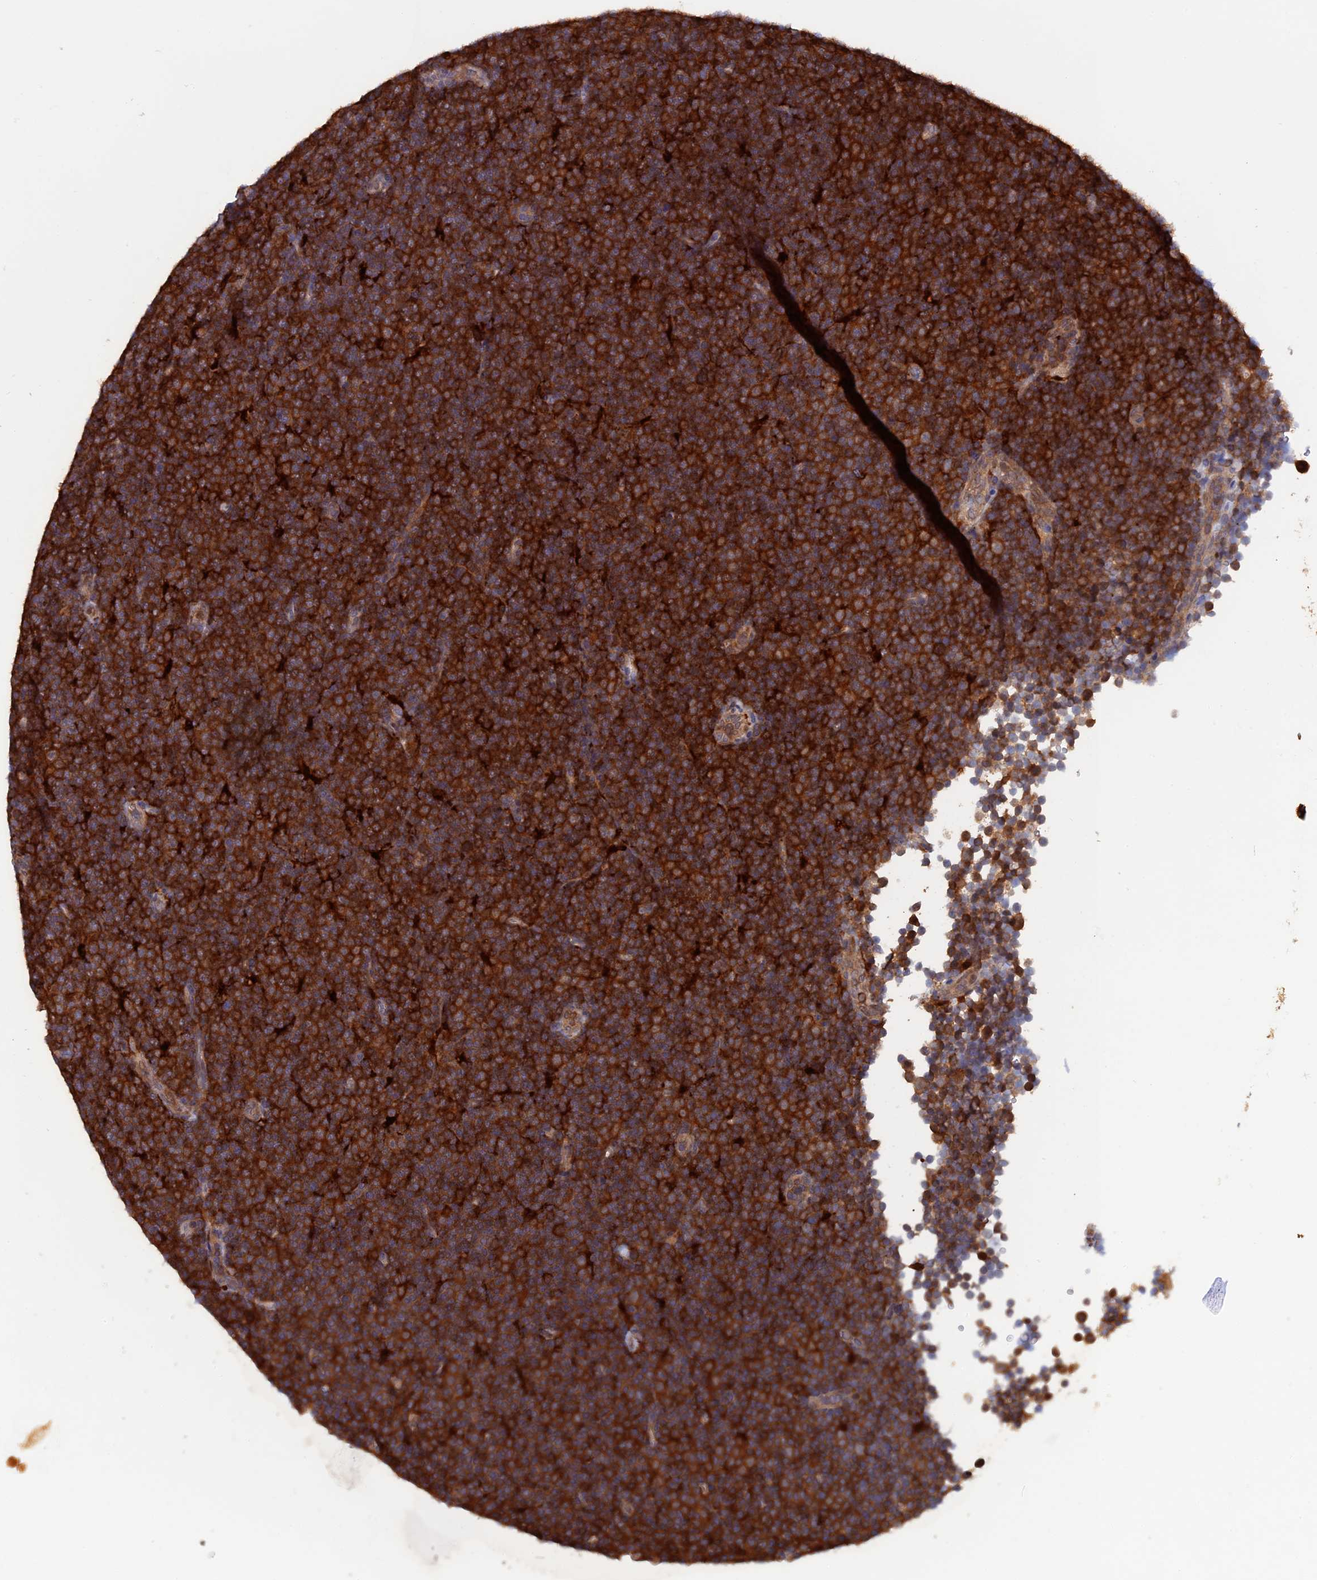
{"staining": {"intensity": "strong", "quantity": ">75%", "location": "cytoplasmic/membranous"}, "tissue": "lymphoma", "cell_type": "Tumor cells", "image_type": "cancer", "snomed": [{"axis": "morphology", "description": "Malignant lymphoma, non-Hodgkin's type, Low grade"}, {"axis": "topography", "description": "Lymph node"}], "caption": "Immunohistochemistry (IHC) (DAB (3,3'-diaminobenzidine)) staining of human lymphoma demonstrates strong cytoplasmic/membranous protein staining in about >75% of tumor cells.", "gene": "BLVRA", "patient": {"sex": "female", "age": 67}}